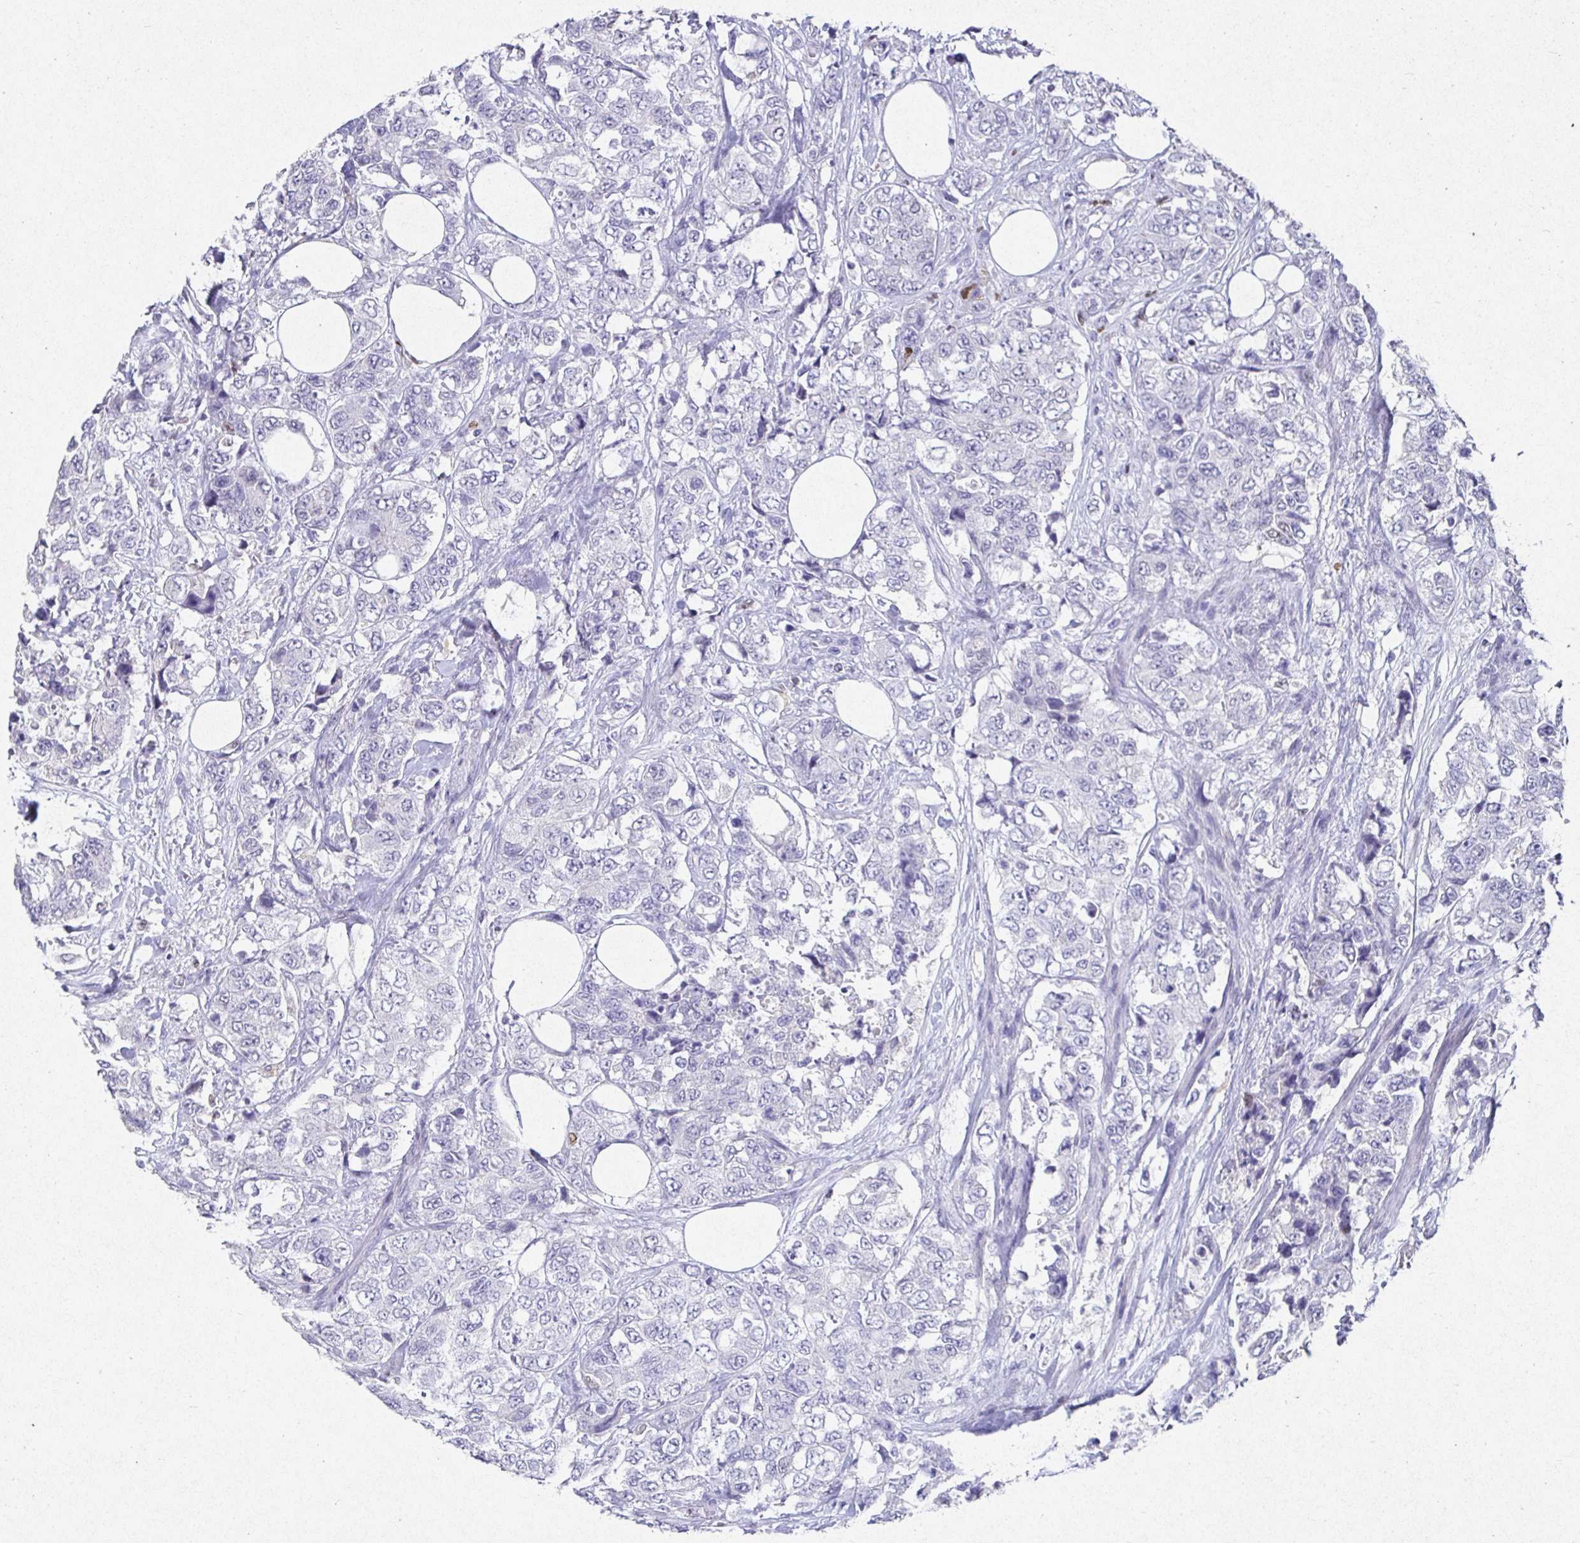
{"staining": {"intensity": "negative", "quantity": "none", "location": "none"}, "tissue": "urothelial cancer", "cell_type": "Tumor cells", "image_type": "cancer", "snomed": [{"axis": "morphology", "description": "Urothelial carcinoma, High grade"}, {"axis": "topography", "description": "Urinary bladder"}], "caption": "Tumor cells are negative for brown protein staining in urothelial cancer.", "gene": "SATB1", "patient": {"sex": "female", "age": 78}}